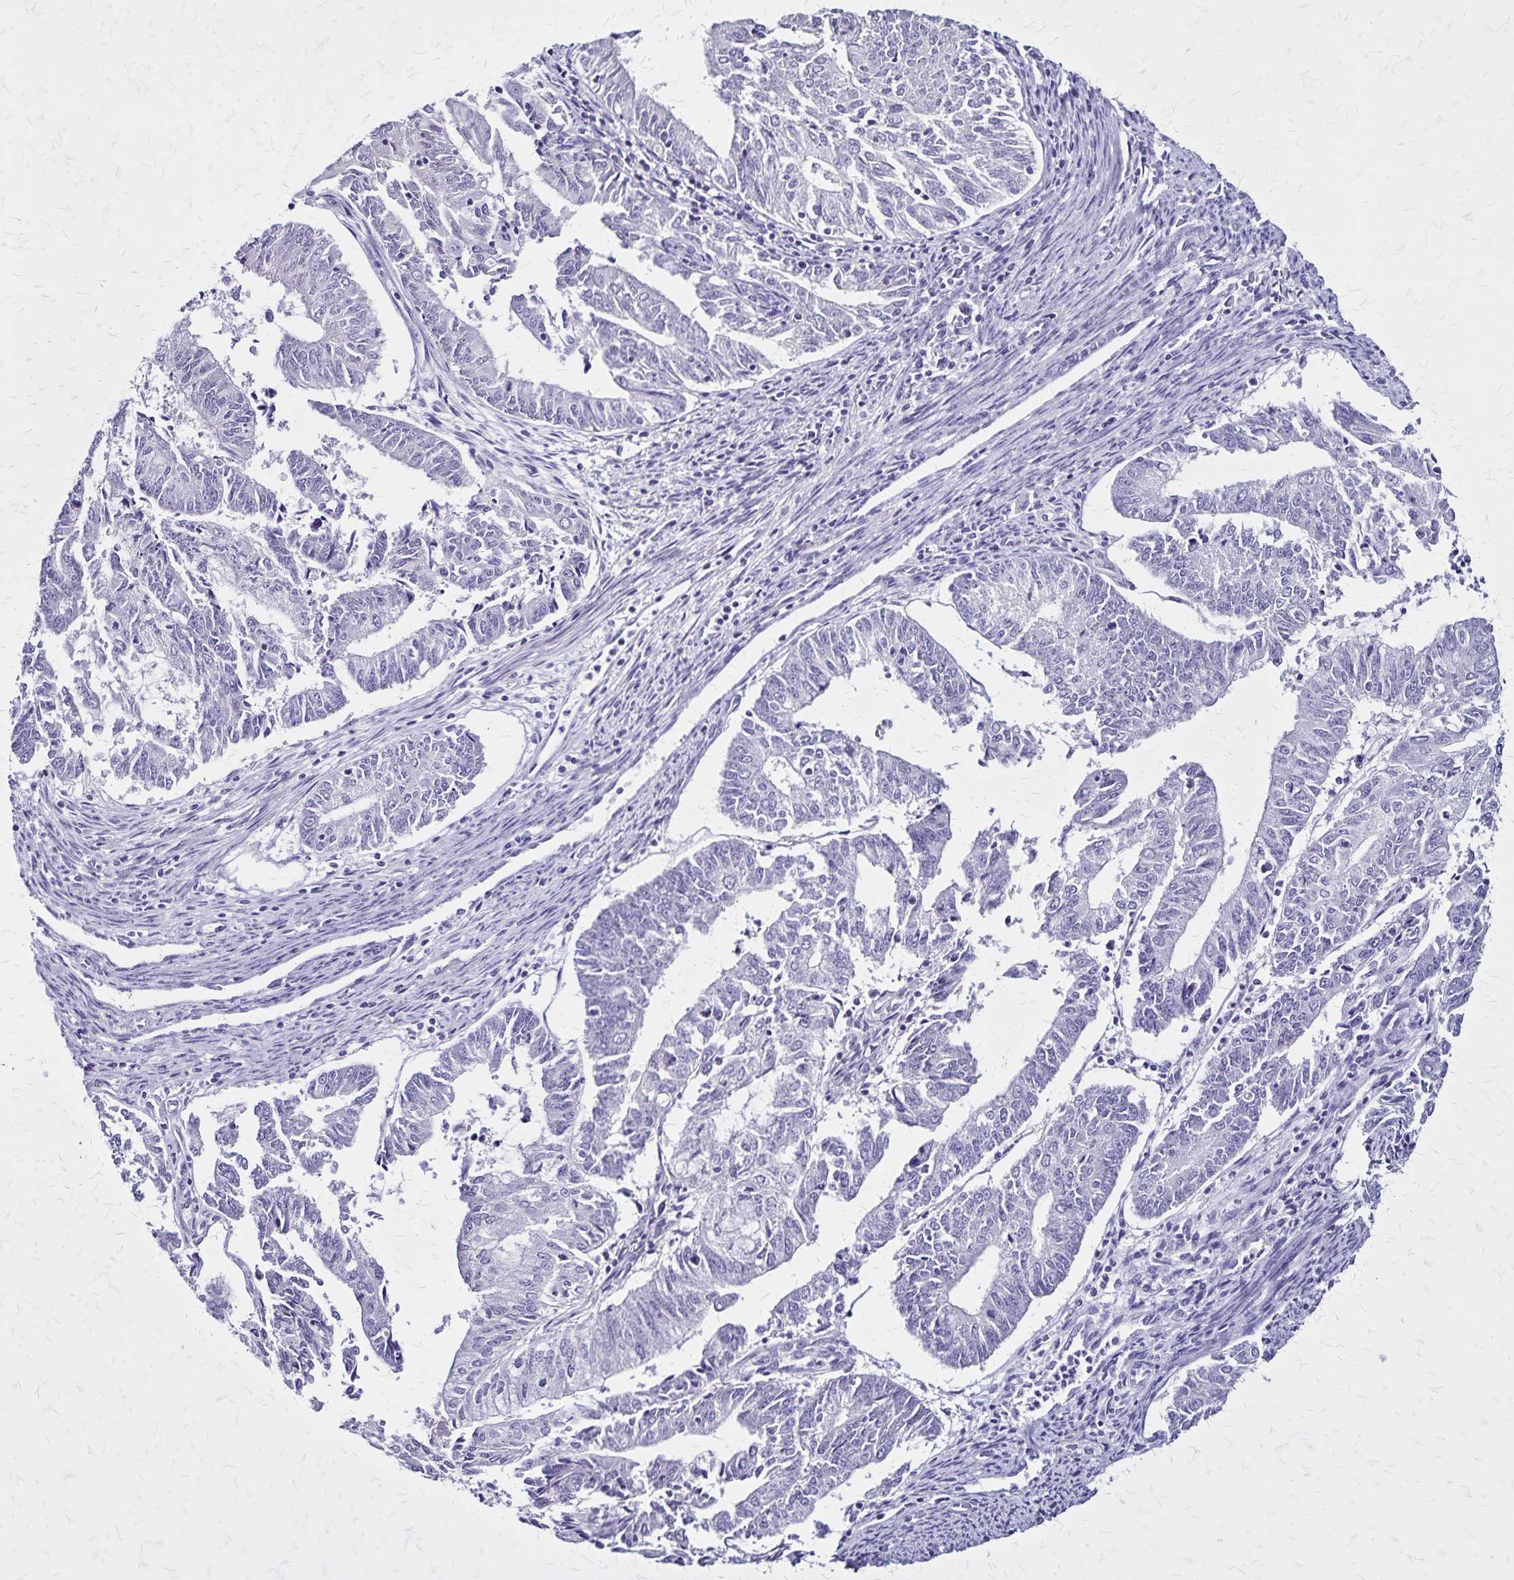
{"staining": {"intensity": "negative", "quantity": "none", "location": "none"}, "tissue": "endometrial cancer", "cell_type": "Tumor cells", "image_type": "cancer", "snomed": [{"axis": "morphology", "description": "Adenocarcinoma, NOS"}, {"axis": "topography", "description": "Endometrium"}], "caption": "High magnification brightfield microscopy of adenocarcinoma (endometrial) stained with DAB (3,3'-diaminobenzidine) (brown) and counterstained with hematoxylin (blue): tumor cells show no significant expression.", "gene": "PLXNA4", "patient": {"sex": "female", "age": 61}}